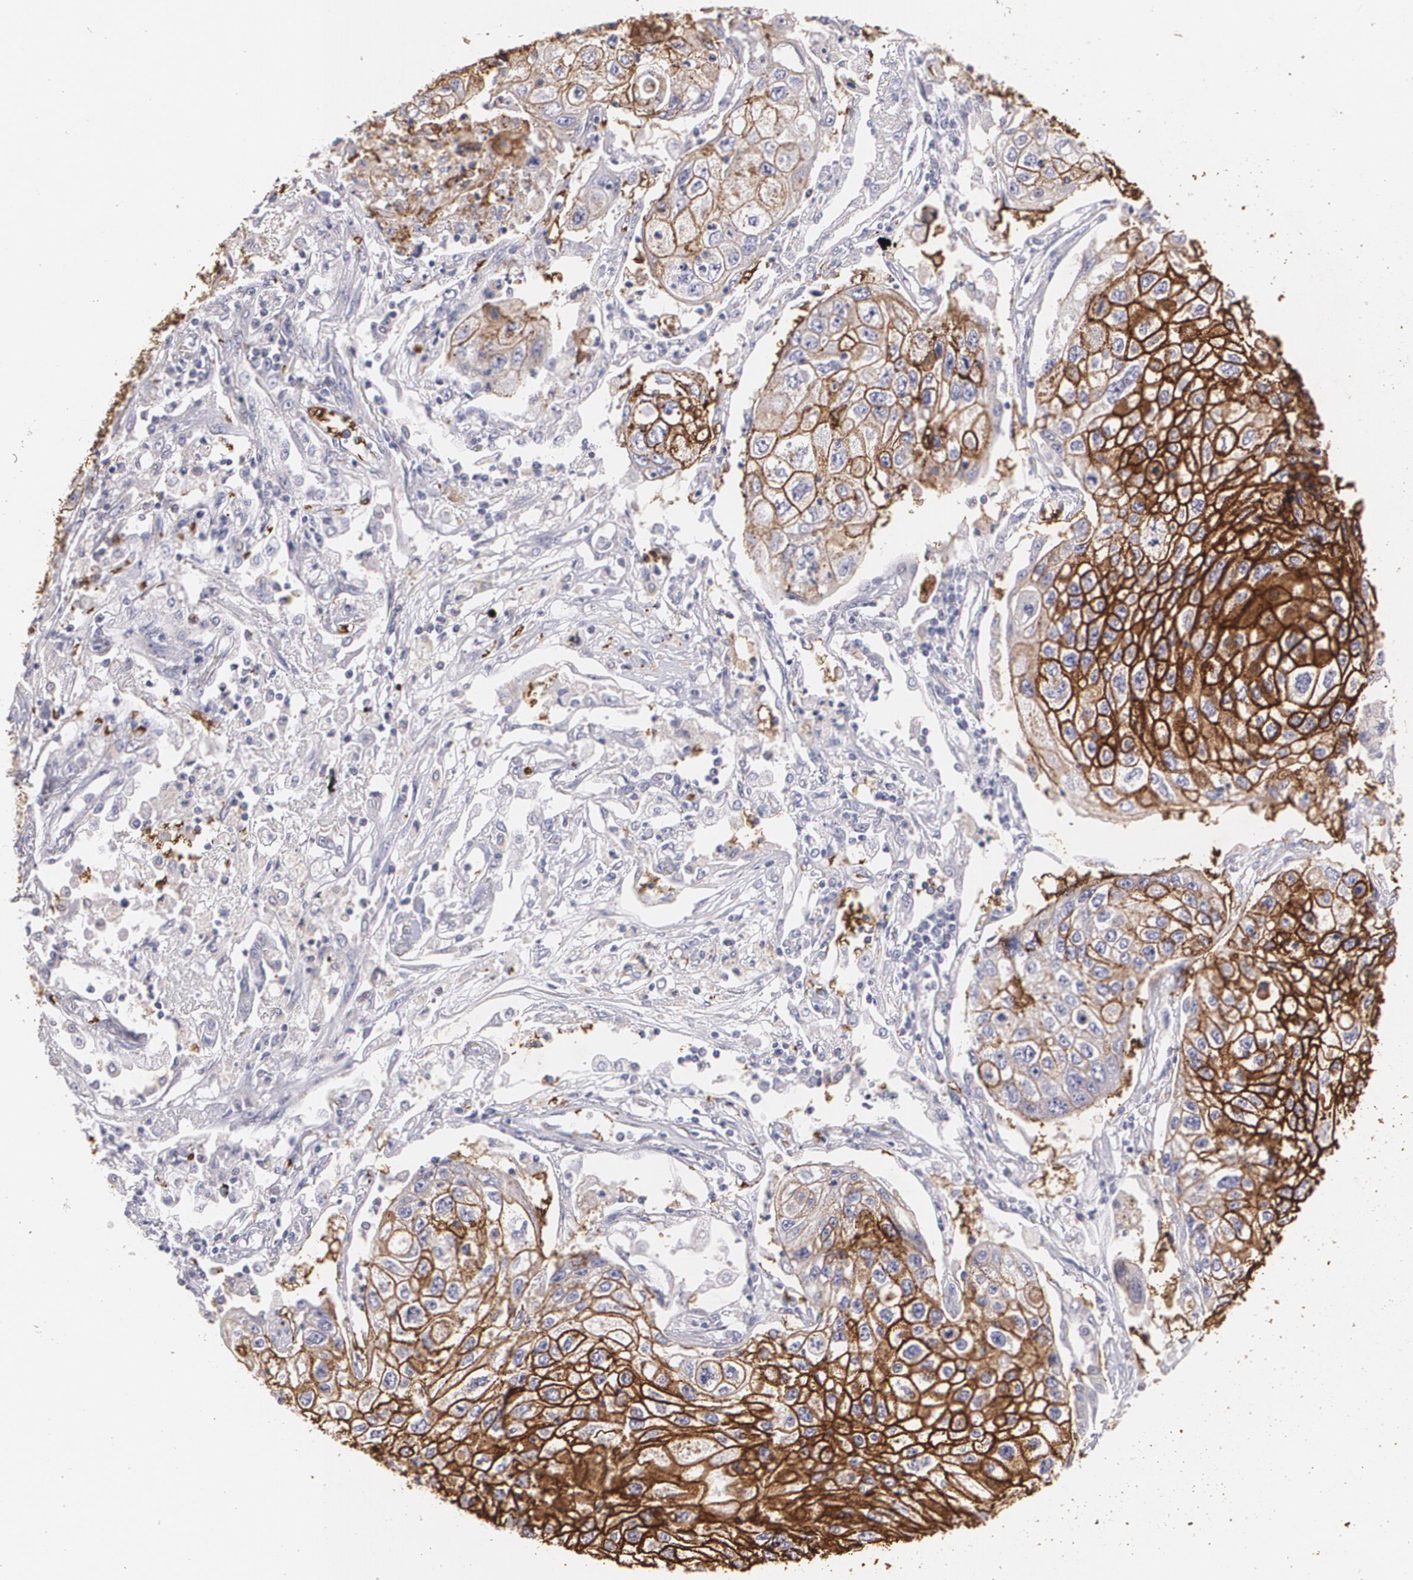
{"staining": {"intensity": "moderate", "quantity": "25%-75%", "location": "cytoplasmic/membranous"}, "tissue": "lung cancer", "cell_type": "Tumor cells", "image_type": "cancer", "snomed": [{"axis": "morphology", "description": "Squamous cell carcinoma, NOS"}, {"axis": "topography", "description": "Lung"}], "caption": "Immunohistochemical staining of human lung cancer reveals moderate cytoplasmic/membranous protein expression in about 25%-75% of tumor cells.", "gene": "SLC2A1", "patient": {"sex": "male", "age": 75}}